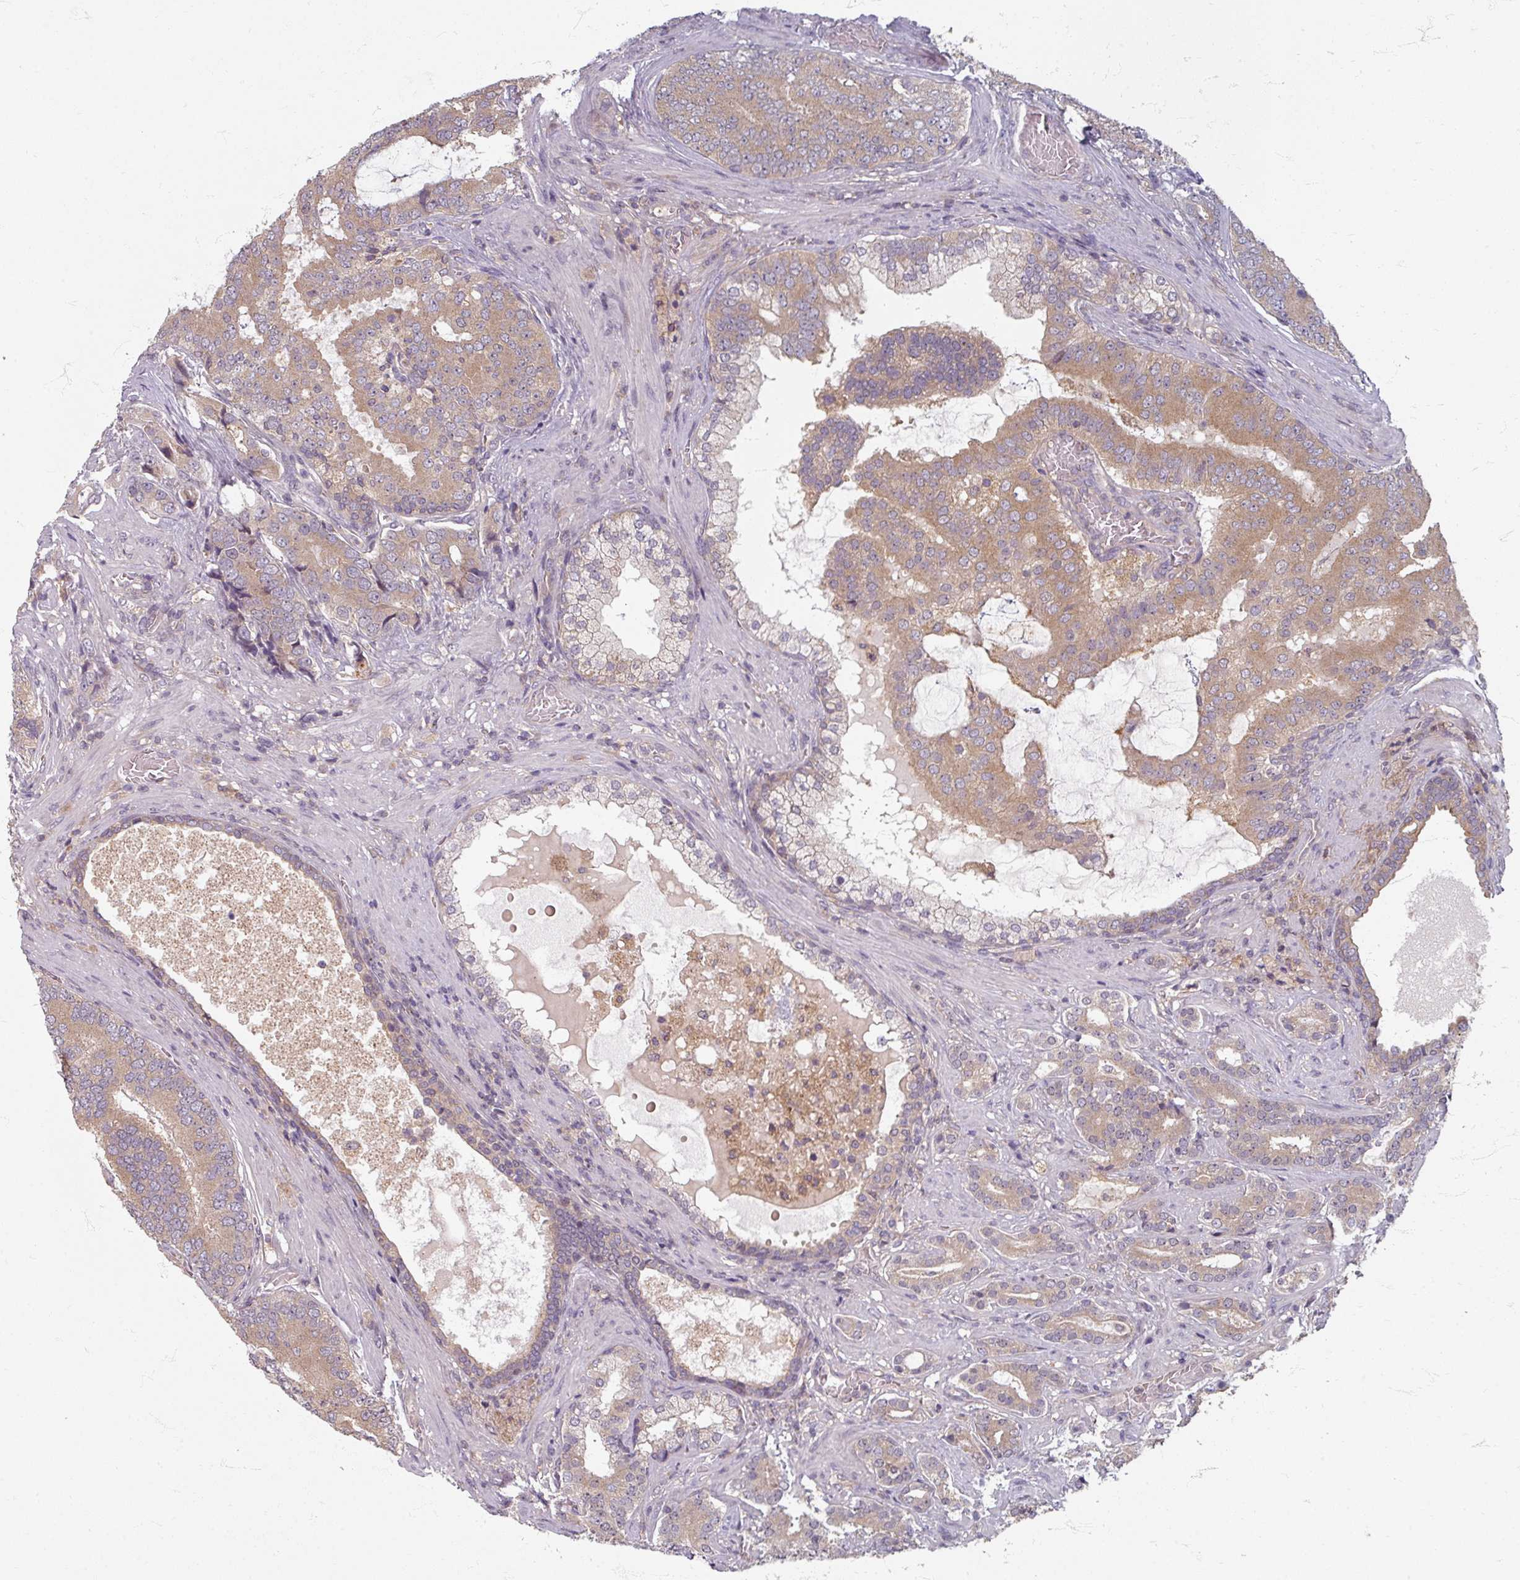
{"staining": {"intensity": "moderate", "quantity": ">75%", "location": "cytoplasmic/membranous"}, "tissue": "prostate cancer", "cell_type": "Tumor cells", "image_type": "cancer", "snomed": [{"axis": "morphology", "description": "Adenocarcinoma, High grade"}, {"axis": "topography", "description": "Prostate"}], "caption": "Immunohistochemistry staining of prostate cancer (high-grade adenocarcinoma), which demonstrates medium levels of moderate cytoplasmic/membranous positivity in about >75% of tumor cells indicating moderate cytoplasmic/membranous protein positivity. The staining was performed using DAB (3,3'-diaminobenzidine) (brown) for protein detection and nuclei were counterstained in hematoxylin (blue).", "gene": "STAM", "patient": {"sex": "male", "age": 55}}